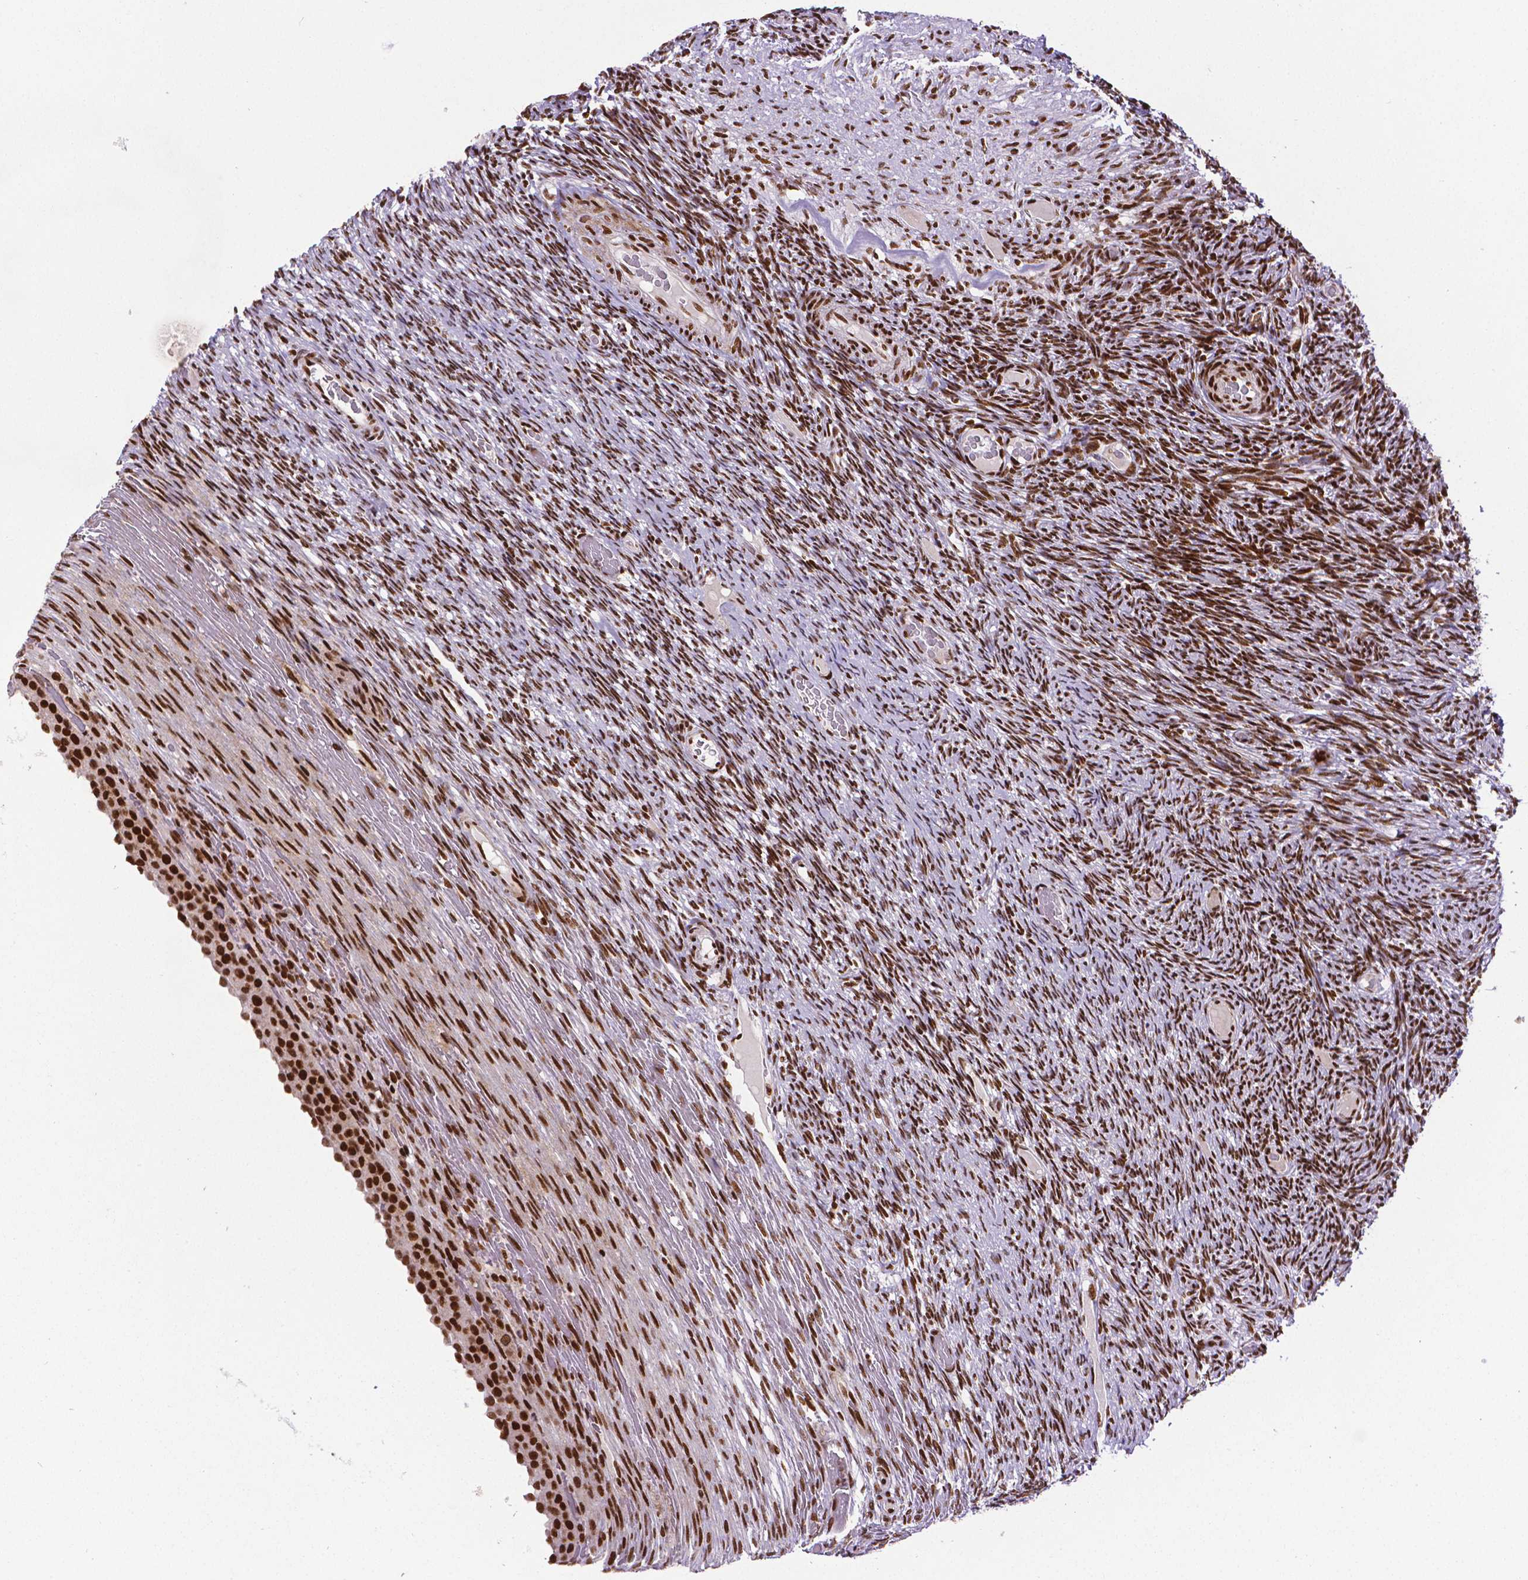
{"staining": {"intensity": "strong", "quantity": "25%-75%", "location": "nuclear"}, "tissue": "ovary", "cell_type": "Ovarian stroma cells", "image_type": "normal", "snomed": [{"axis": "morphology", "description": "Normal tissue, NOS"}, {"axis": "topography", "description": "Ovary"}], "caption": "Protein staining by IHC exhibits strong nuclear staining in about 25%-75% of ovarian stroma cells in benign ovary.", "gene": "CTCF", "patient": {"sex": "female", "age": 34}}